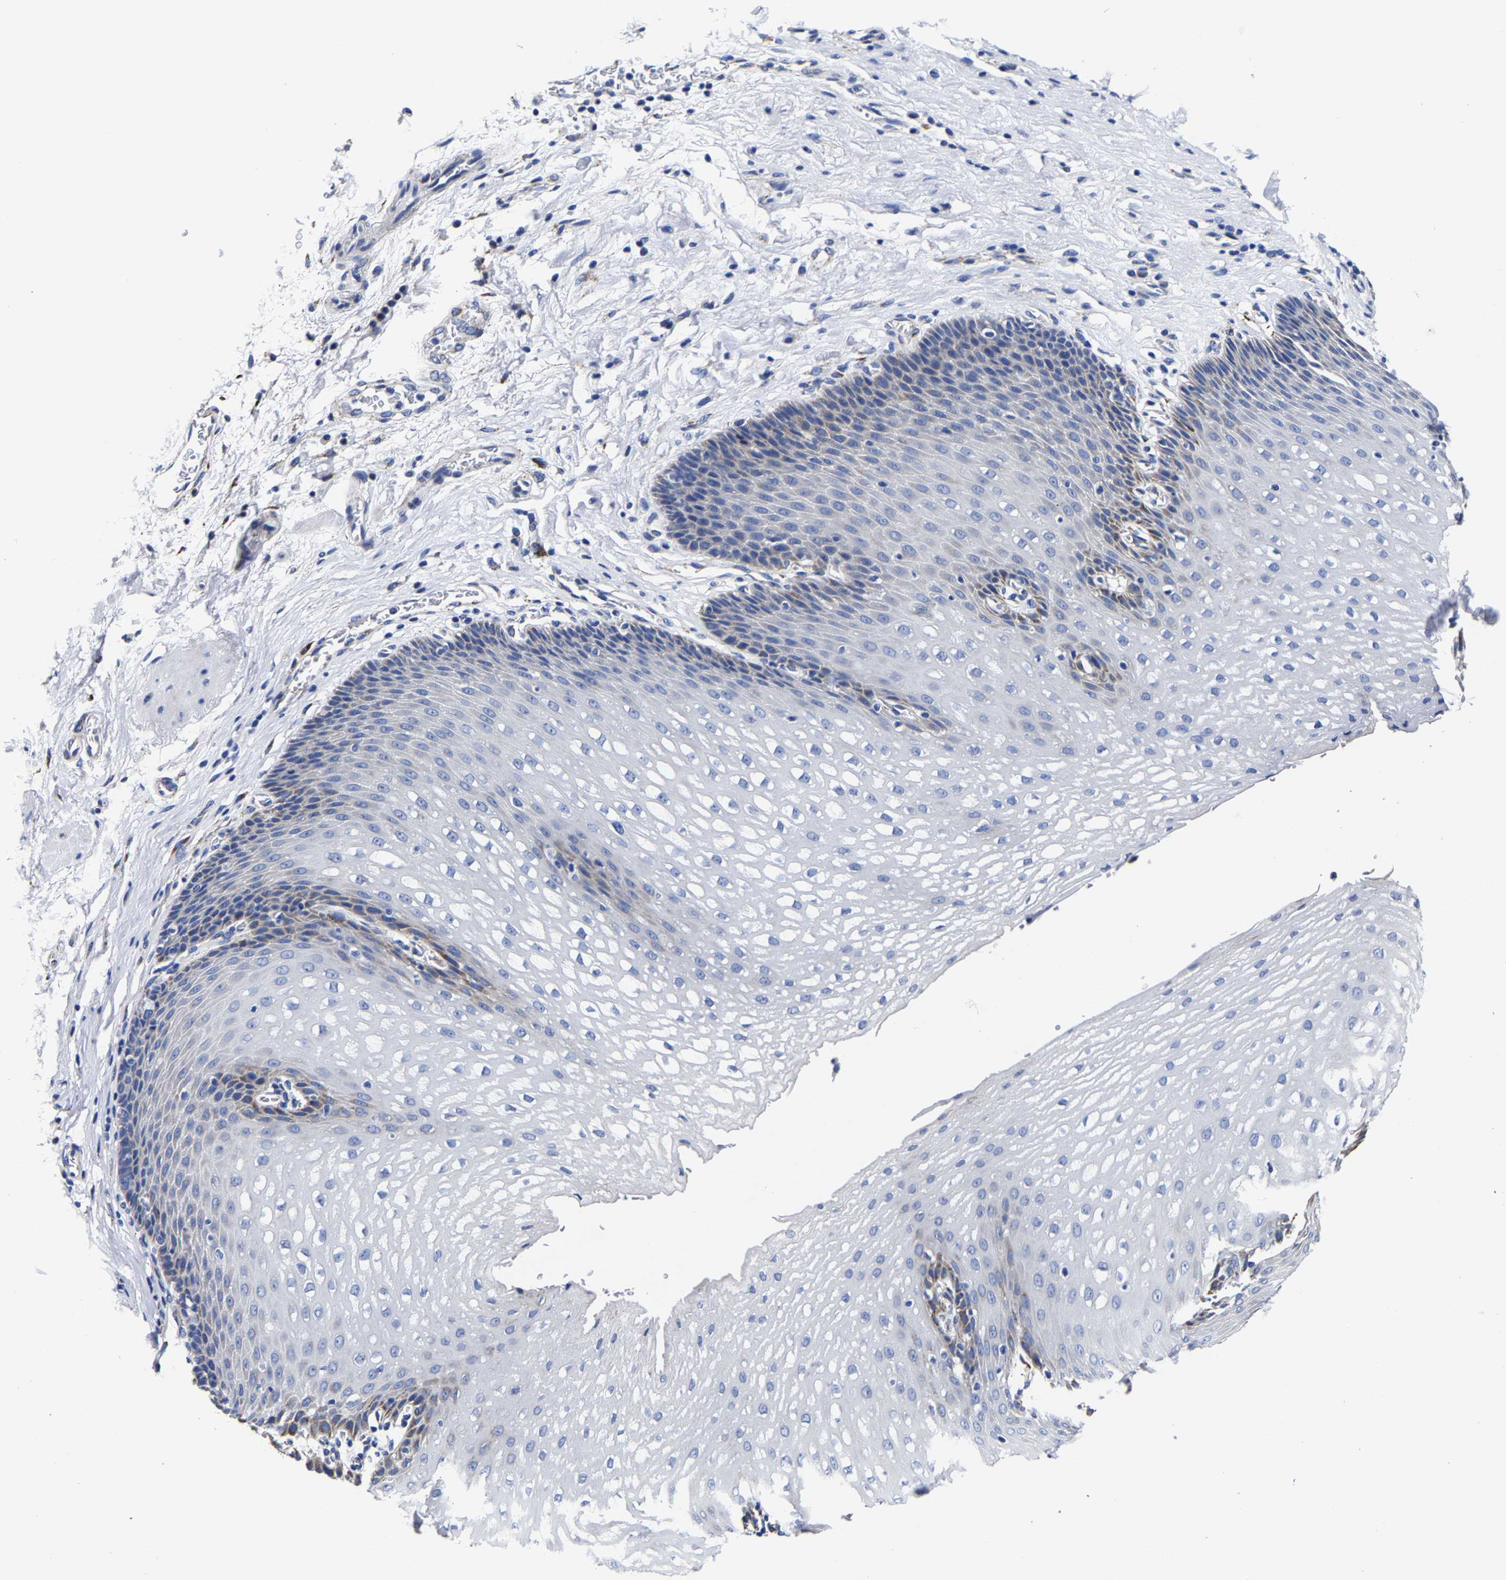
{"staining": {"intensity": "moderate", "quantity": "<25%", "location": "cytoplasmic/membranous"}, "tissue": "esophagus", "cell_type": "Squamous epithelial cells", "image_type": "normal", "snomed": [{"axis": "morphology", "description": "Normal tissue, NOS"}, {"axis": "topography", "description": "Esophagus"}], "caption": "Esophagus stained with DAB immunohistochemistry (IHC) demonstrates low levels of moderate cytoplasmic/membranous staining in about <25% of squamous epithelial cells.", "gene": "AASS", "patient": {"sex": "male", "age": 48}}